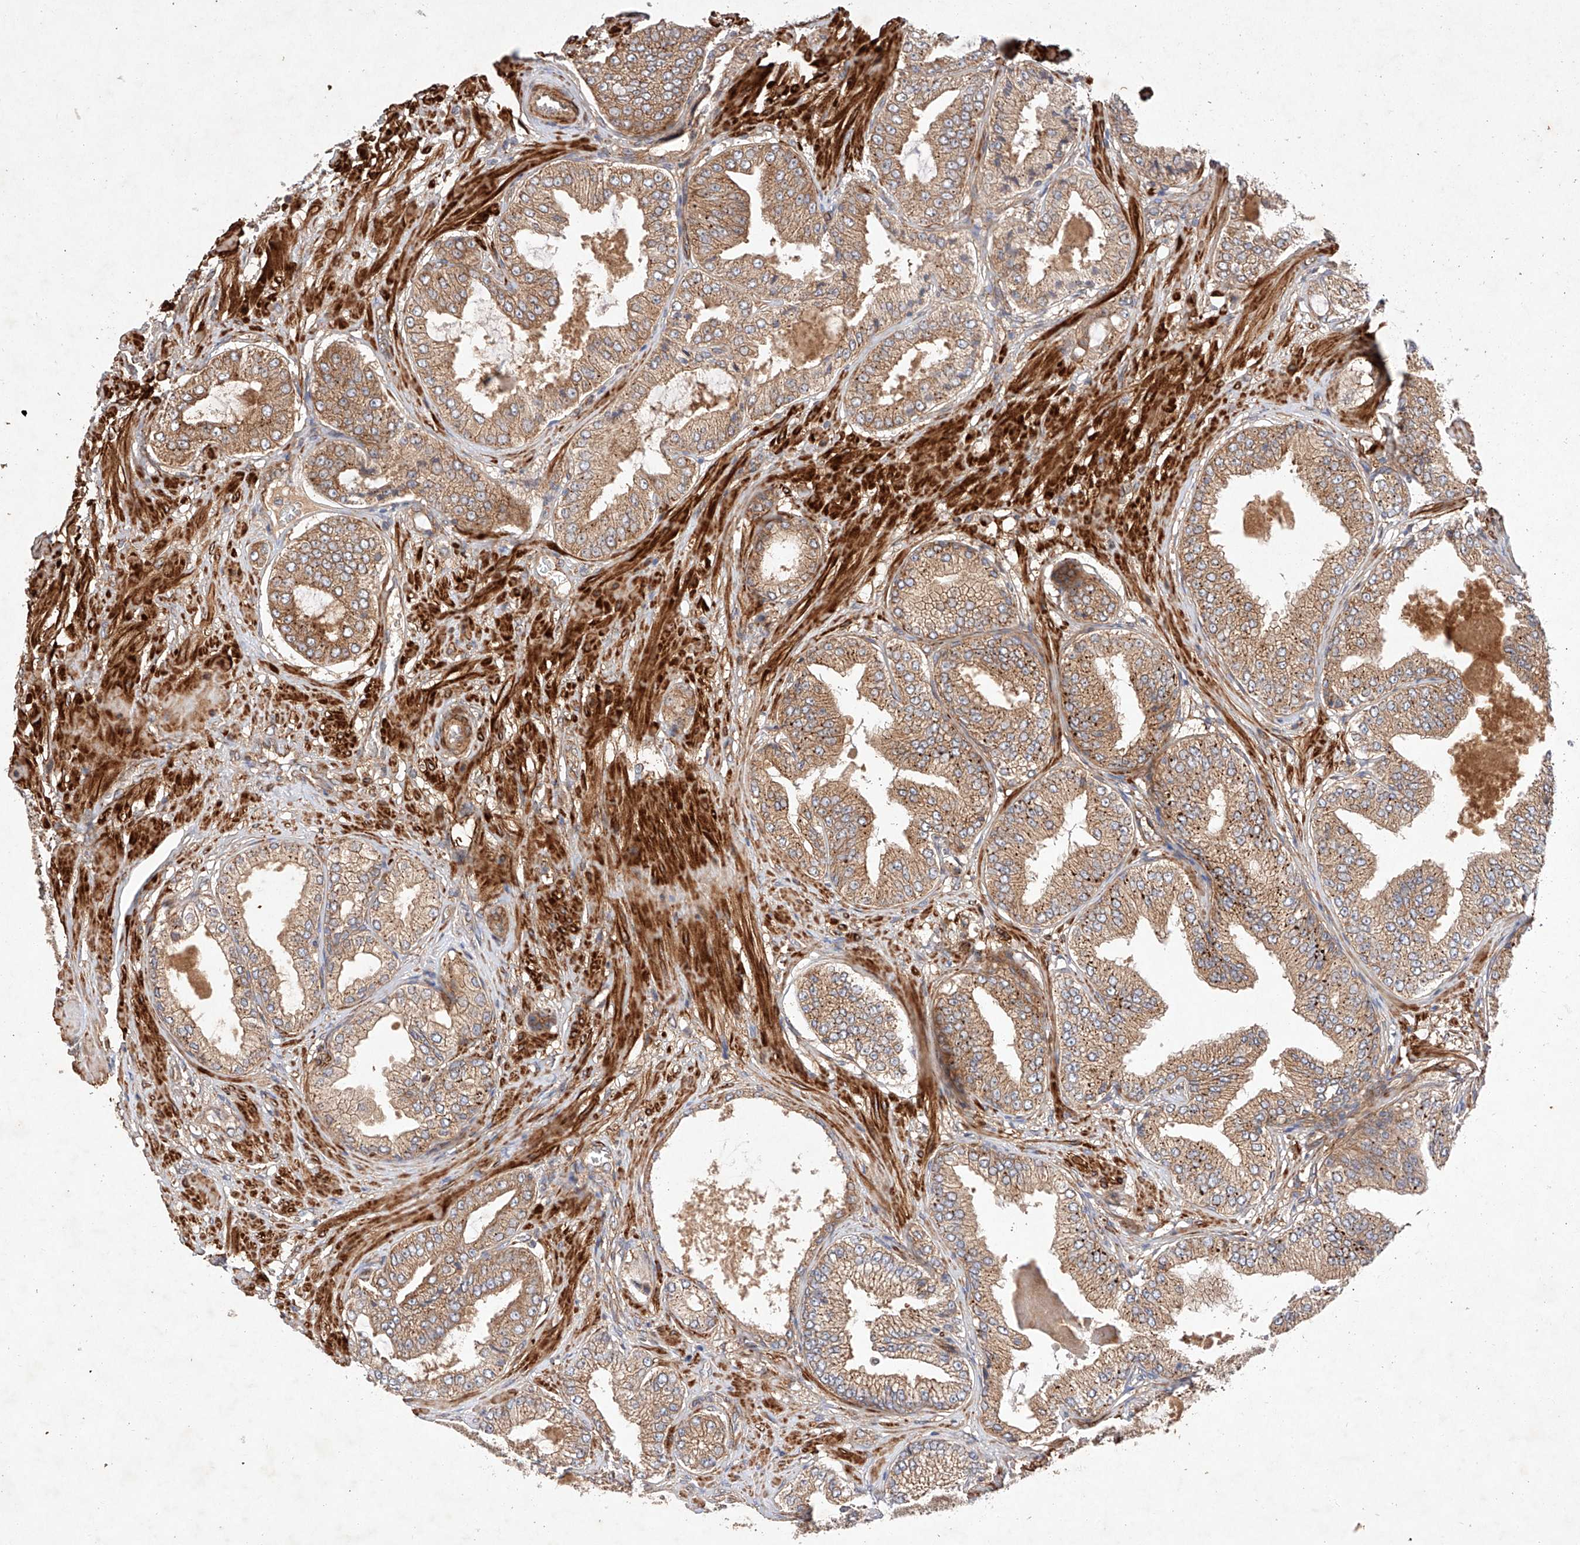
{"staining": {"intensity": "moderate", "quantity": ">75%", "location": "cytoplasmic/membranous"}, "tissue": "prostate cancer", "cell_type": "Tumor cells", "image_type": "cancer", "snomed": [{"axis": "morphology", "description": "Adenocarcinoma, Low grade"}, {"axis": "topography", "description": "Prostate"}], "caption": "Moderate cytoplasmic/membranous expression for a protein is identified in approximately >75% of tumor cells of prostate low-grade adenocarcinoma using IHC.", "gene": "RAB23", "patient": {"sex": "male", "age": 63}}